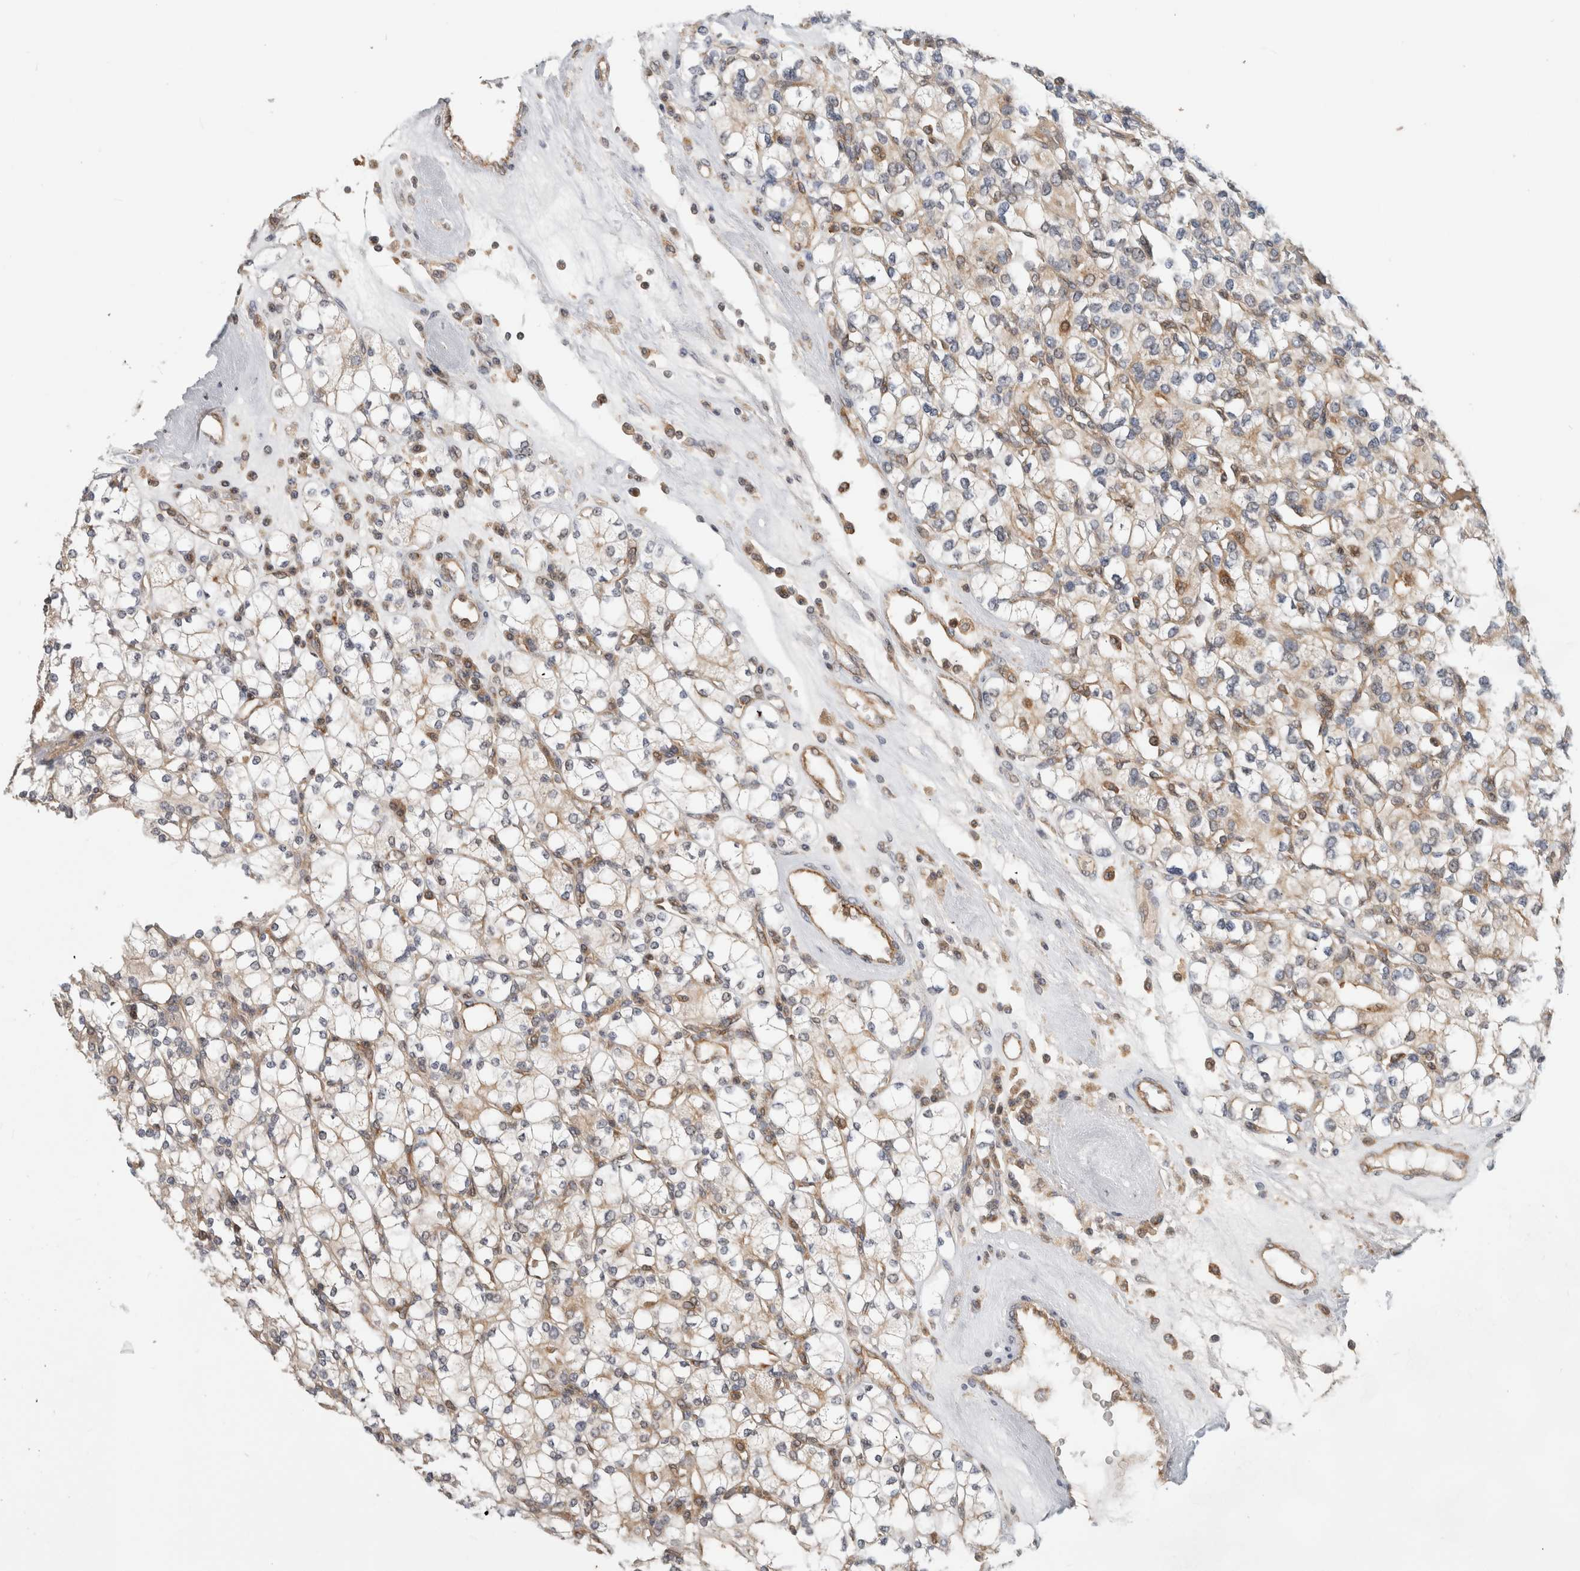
{"staining": {"intensity": "weak", "quantity": "<25%", "location": "cytoplasmic/membranous"}, "tissue": "renal cancer", "cell_type": "Tumor cells", "image_type": "cancer", "snomed": [{"axis": "morphology", "description": "Adenocarcinoma, NOS"}, {"axis": "topography", "description": "Kidney"}], "caption": "Tumor cells are negative for brown protein staining in renal cancer (adenocarcinoma).", "gene": "WASF2", "patient": {"sex": "male", "age": 77}}